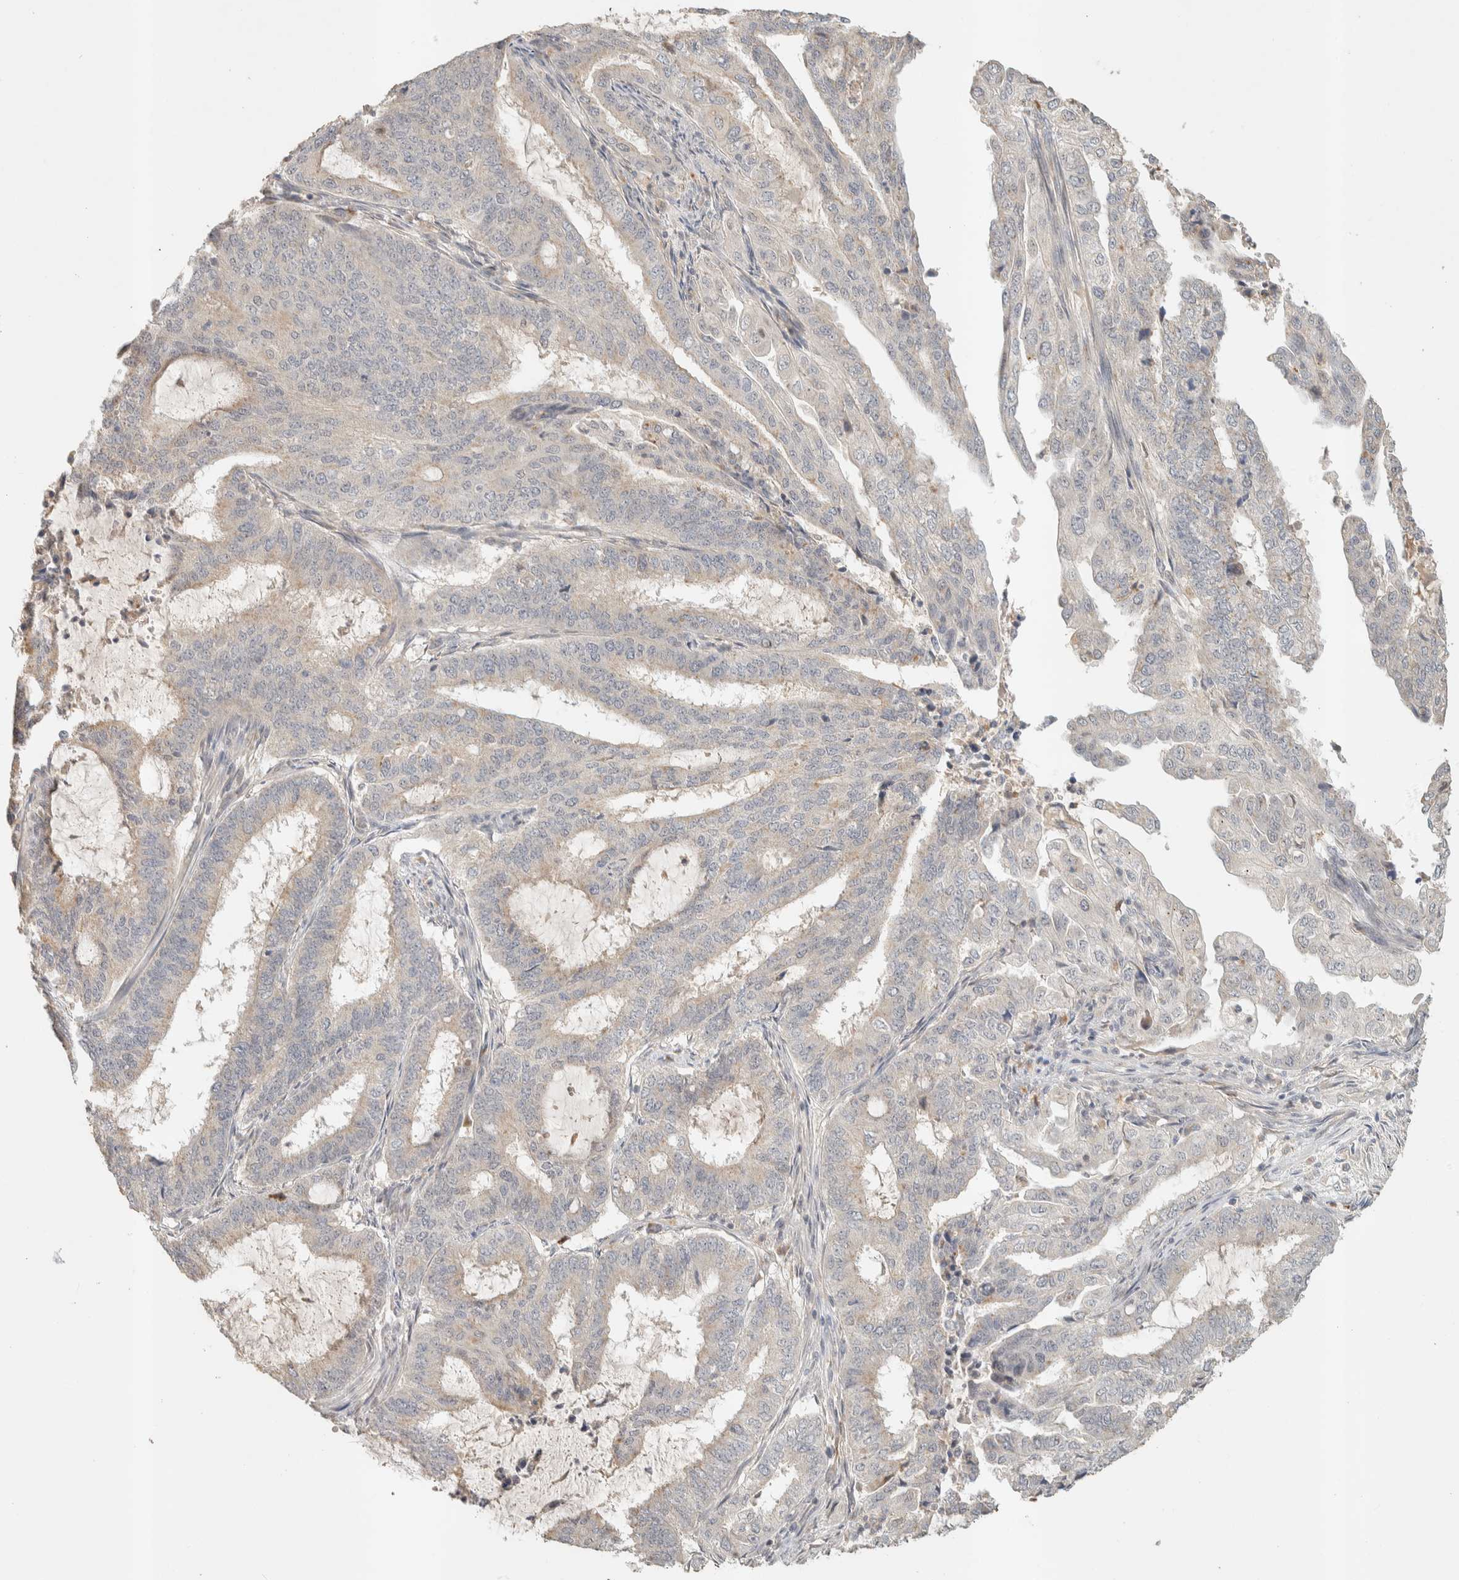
{"staining": {"intensity": "negative", "quantity": "none", "location": "none"}, "tissue": "endometrial cancer", "cell_type": "Tumor cells", "image_type": "cancer", "snomed": [{"axis": "morphology", "description": "Adenocarcinoma, NOS"}, {"axis": "topography", "description": "Endometrium"}], "caption": "There is no significant staining in tumor cells of endometrial adenocarcinoma.", "gene": "ITPA", "patient": {"sex": "female", "age": 51}}